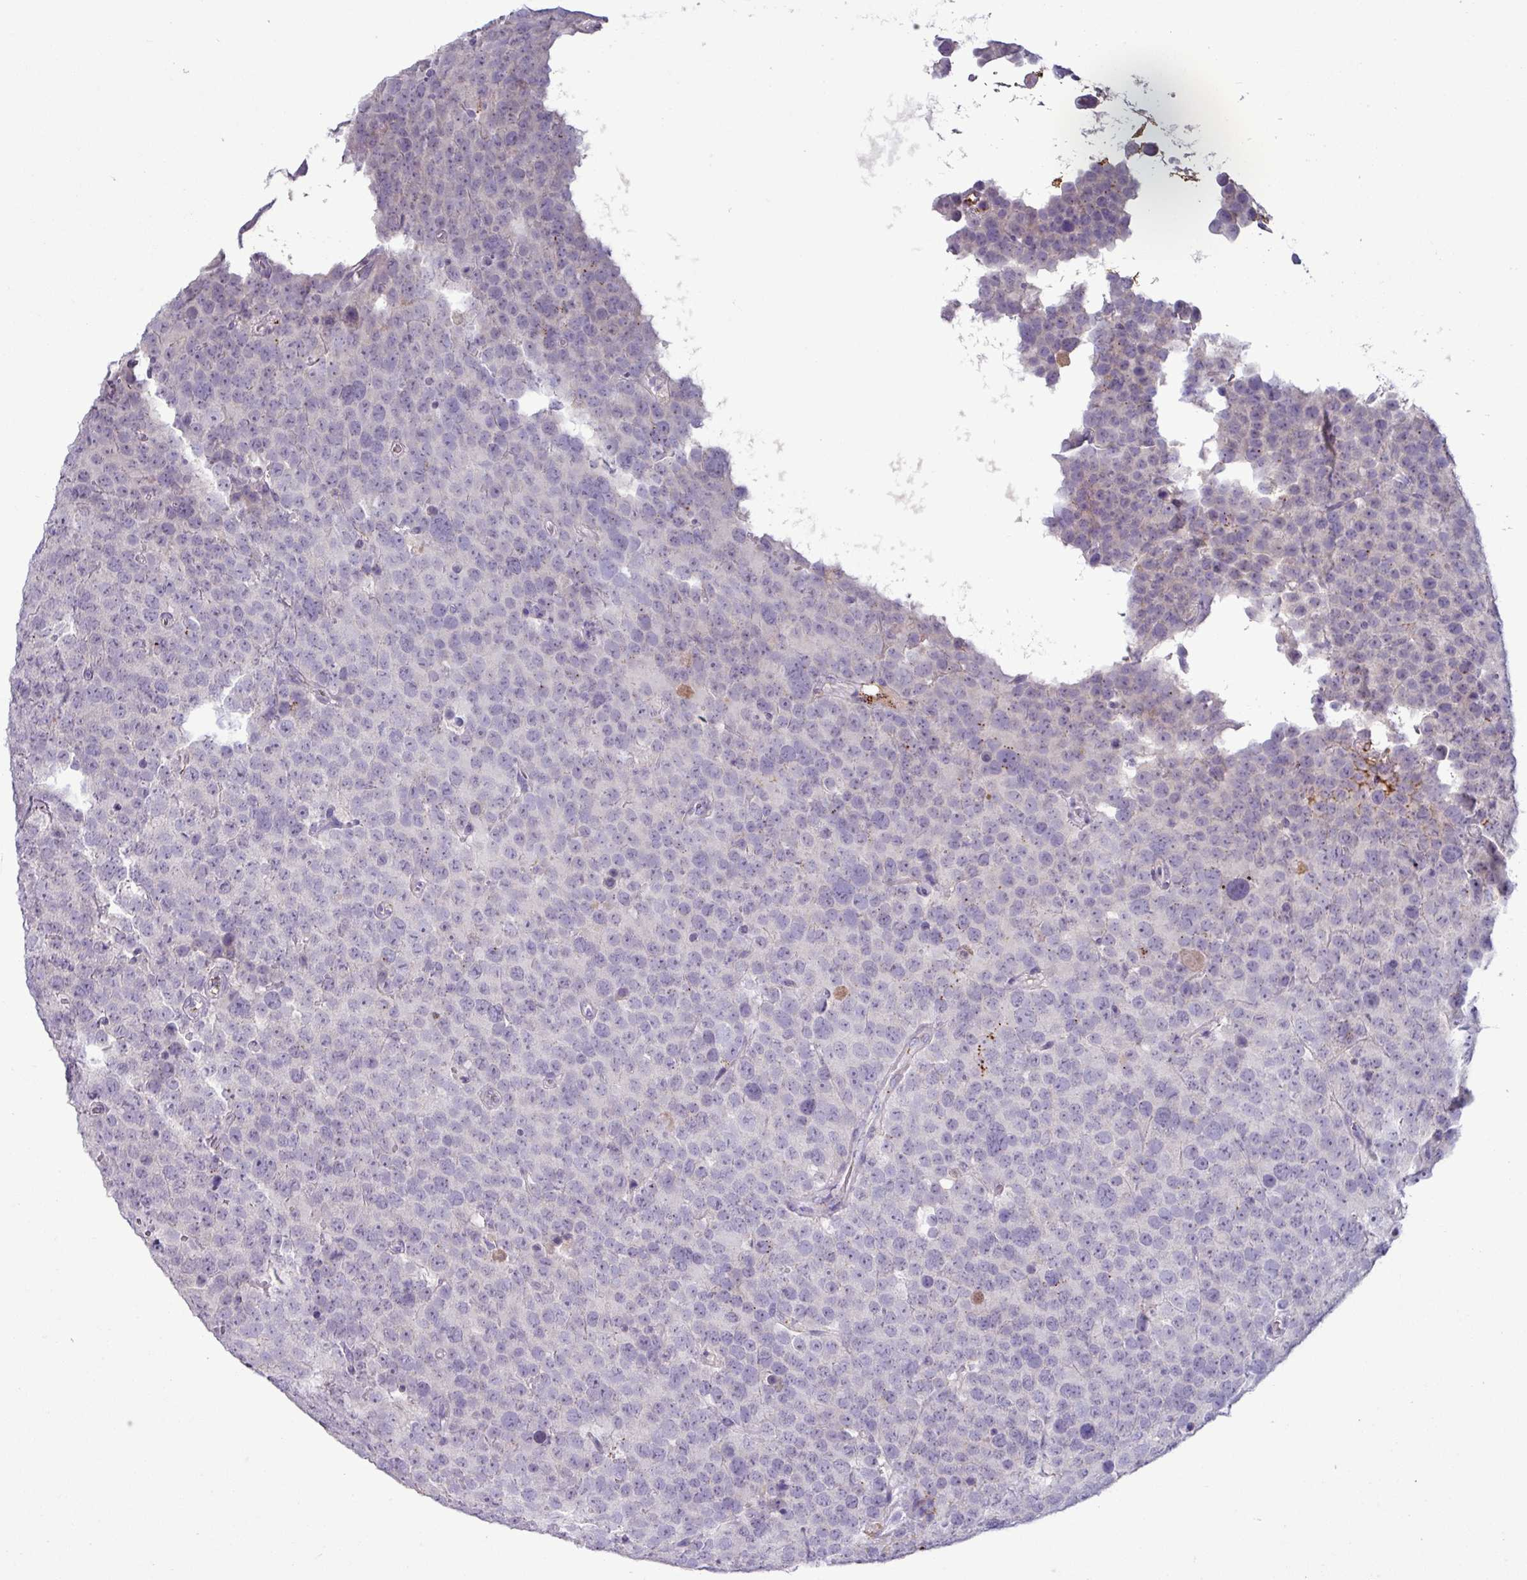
{"staining": {"intensity": "negative", "quantity": "none", "location": "none"}, "tissue": "testis cancer", "cell_type": "Tumor cells", "image_type": "cancer", "snomed": [{"axis": "morphology", "description": "Seminoma, NOS"}, {"axis": "topography", "description": "Testis"}], "caption": "The image shows no staining of tumor cells in testis seminoma.", "gene": "PLIN2", "patient": {"sex": "male", "age": 71}}